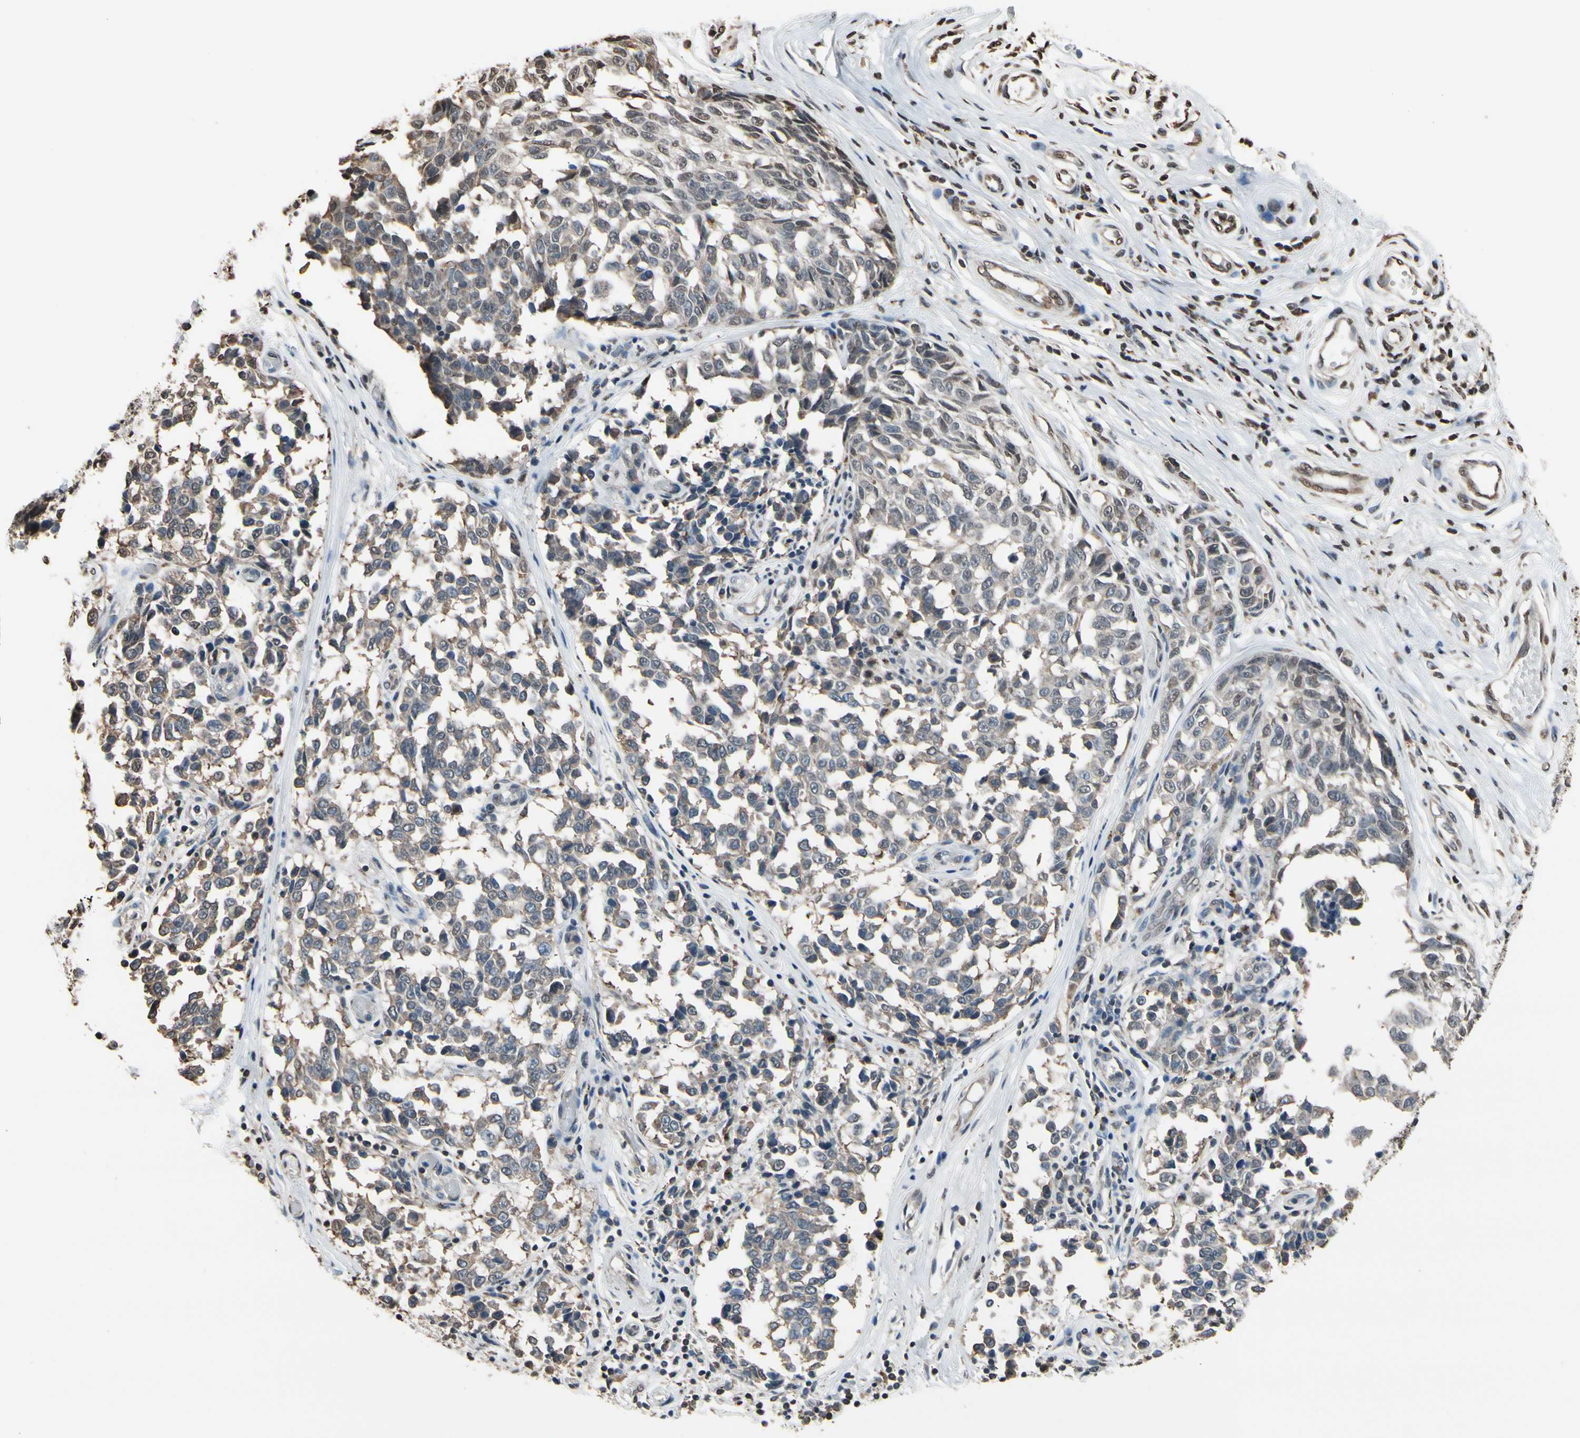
{"staining": {"intensity": "weak", "quantity": ">75%", "location": "cytoplasmic/membranous"}, "tissue": "melanoma", "cell_type": "Tumor cells", "image_type": "cancer", "snomed": [{"axis": "morphology", "description": "Malignant melanoma, NOS"}, {"axis": "topography", "description": "Skin"}], "caption": "A high-resolution photomicrograph shows IHC staining of malignant melanoma, which reveals weak cytoplasmic/membranous staining in approximately >75% of tumor cells.", "gene": "HIPK2", "patient": {"sex": "female", "age": 64}}